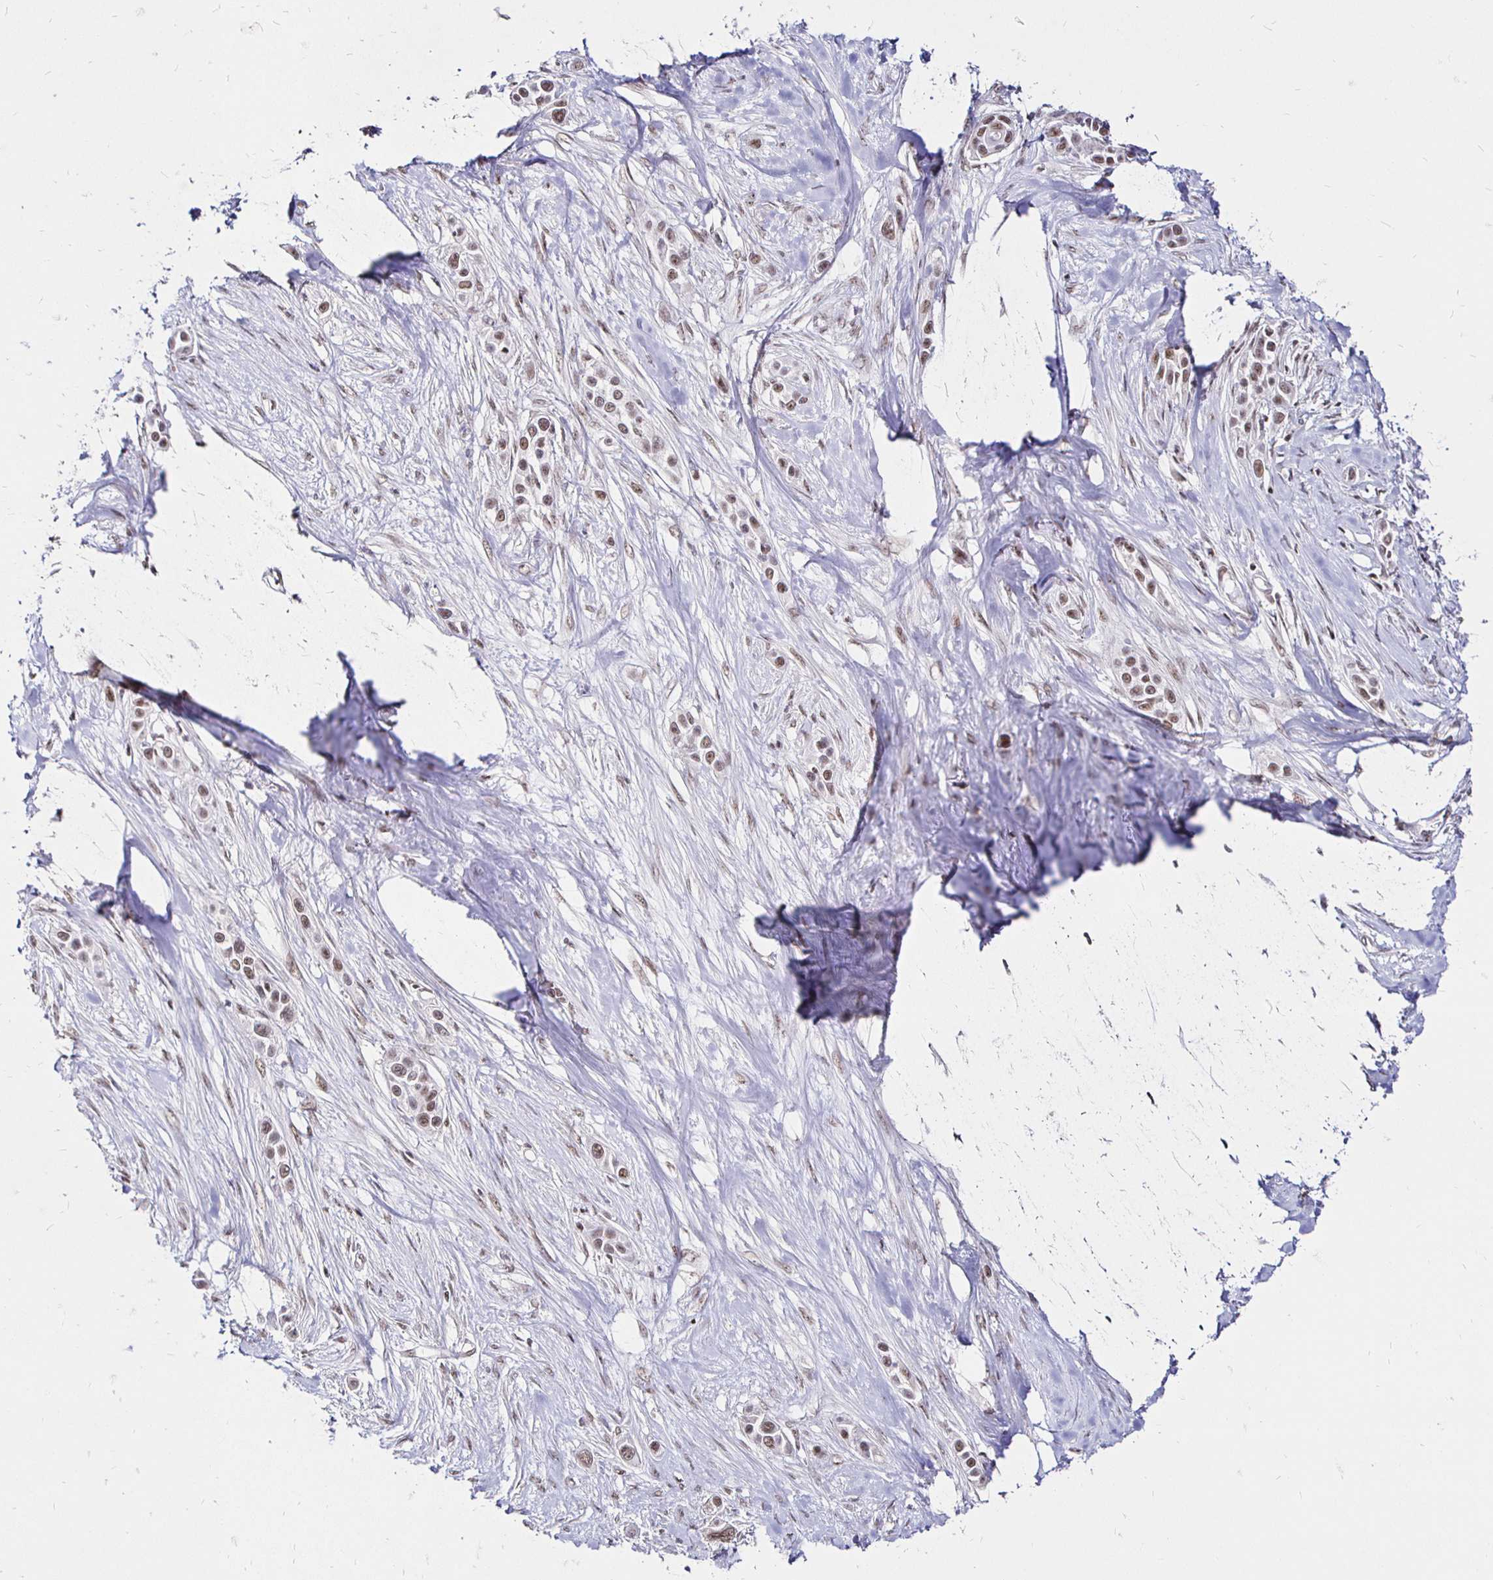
{"staining": {"intensity": "weak", "quantity": ">75%", "location": "nuclear"}, "tissue": "skin cancer", "cell_type": "Tumor cells", "image_type": "cancer", "snomed": [{"axis": "morphology", "description": "Squamous cell carcinoma, NOS"}, {"axis": "topography", "description": "Skin"}], "caption": "A photomicrograph showing weak nuclear expression in about >75% of tumor cells in squamous cell carcinoma (skin), as visualized by brown immunohistochemical staining.", "gene": "SIN3A", "patient": {"sex": "female", "age": 69}}